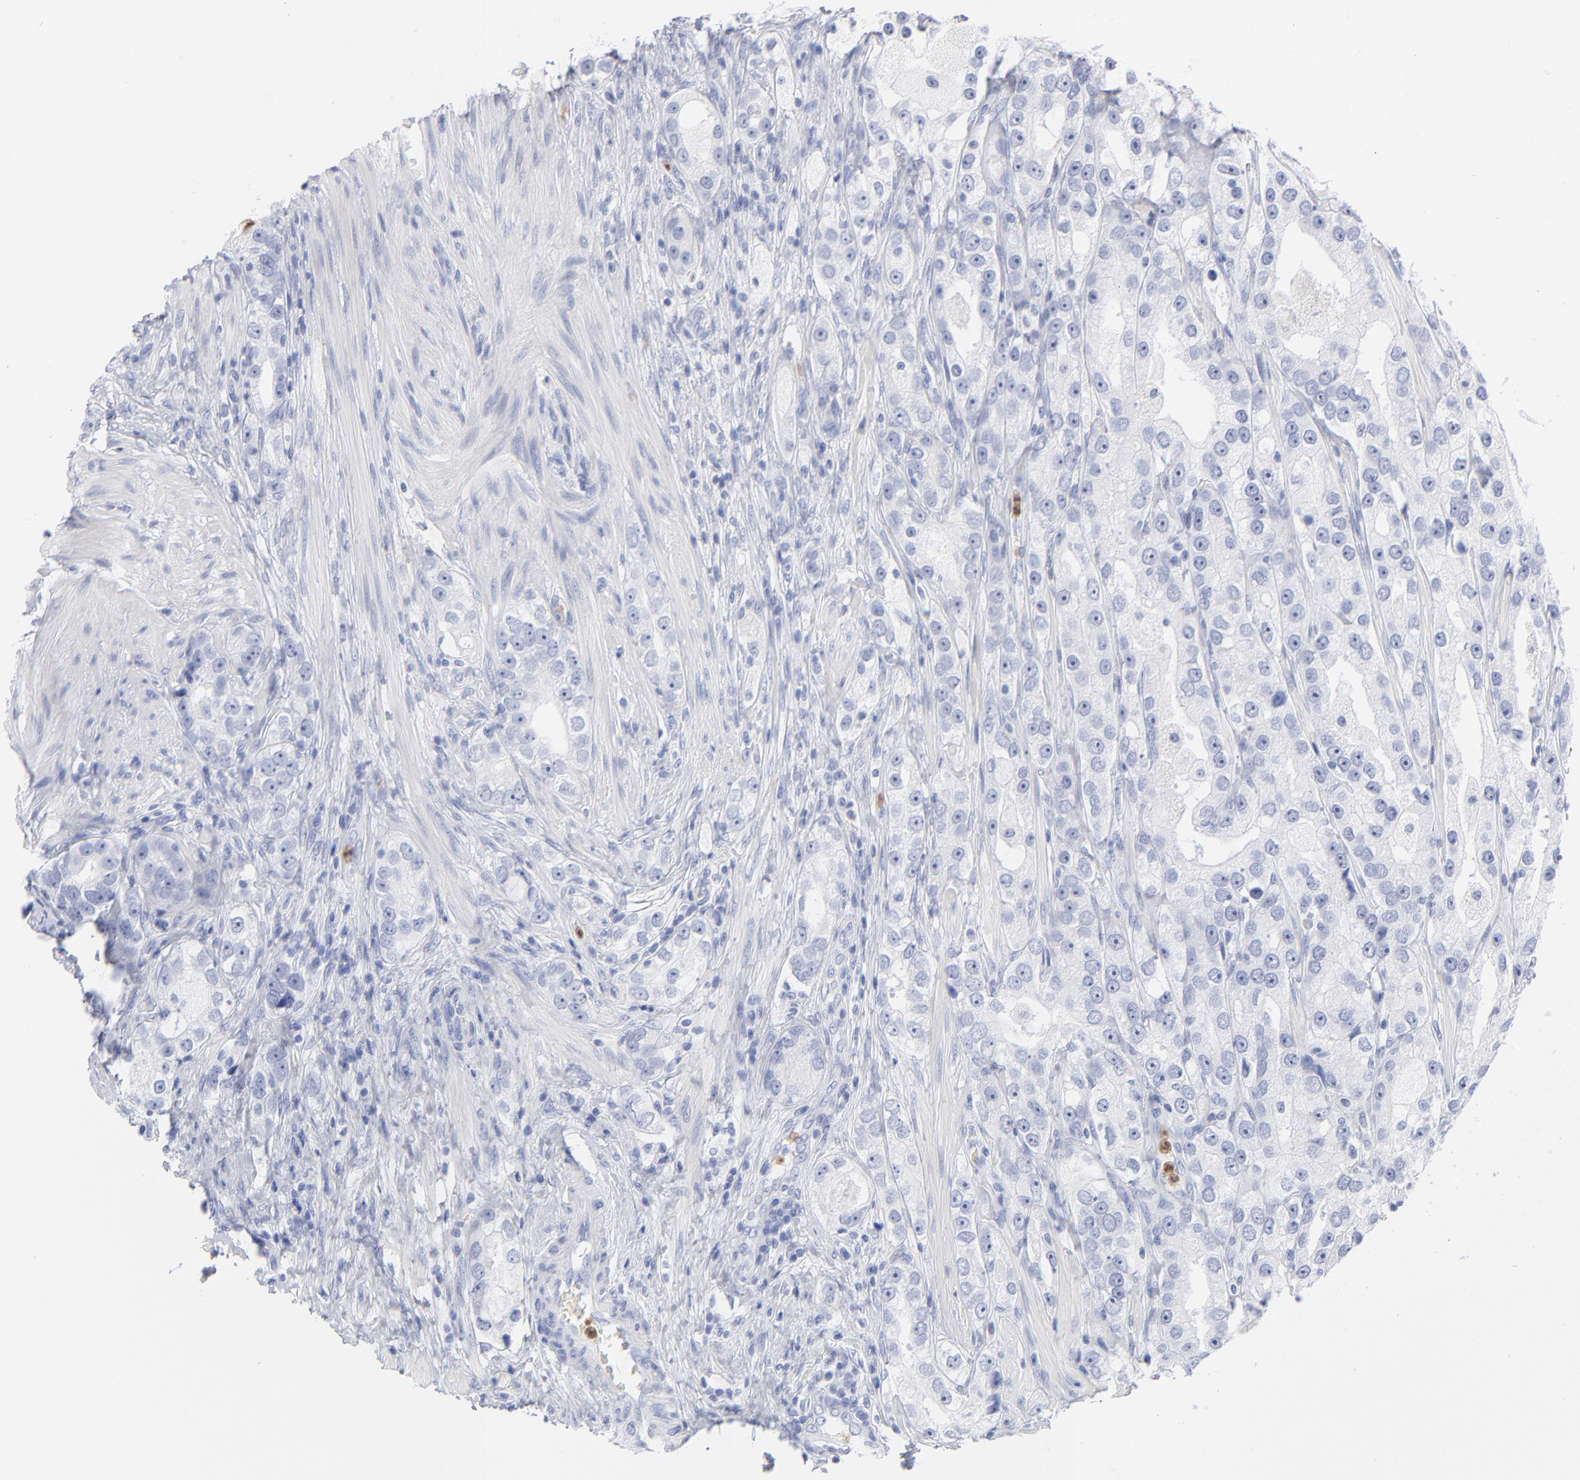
{"staining": {"intensity": "negative", "quantity": "none", "location": "none"}, "tissue": "prostate cancer", "cell_type": "Tumor cells", "image_type": "cancer", "snomed": [{"axis": "morphology", "description": "Adenocarcinoma, High grade"}, {"axis": "topography", "description": "Prostate"}], "caption": "Tumor cells are negative for brown protein staining in high-grade adenocarcinoma (prostate). (DAB immunohistochemistry (IHC) visualized using brightfield microscopy, high magnification).", "gene": "ARG1", "patient": {"sex": "male", "age": 63}}